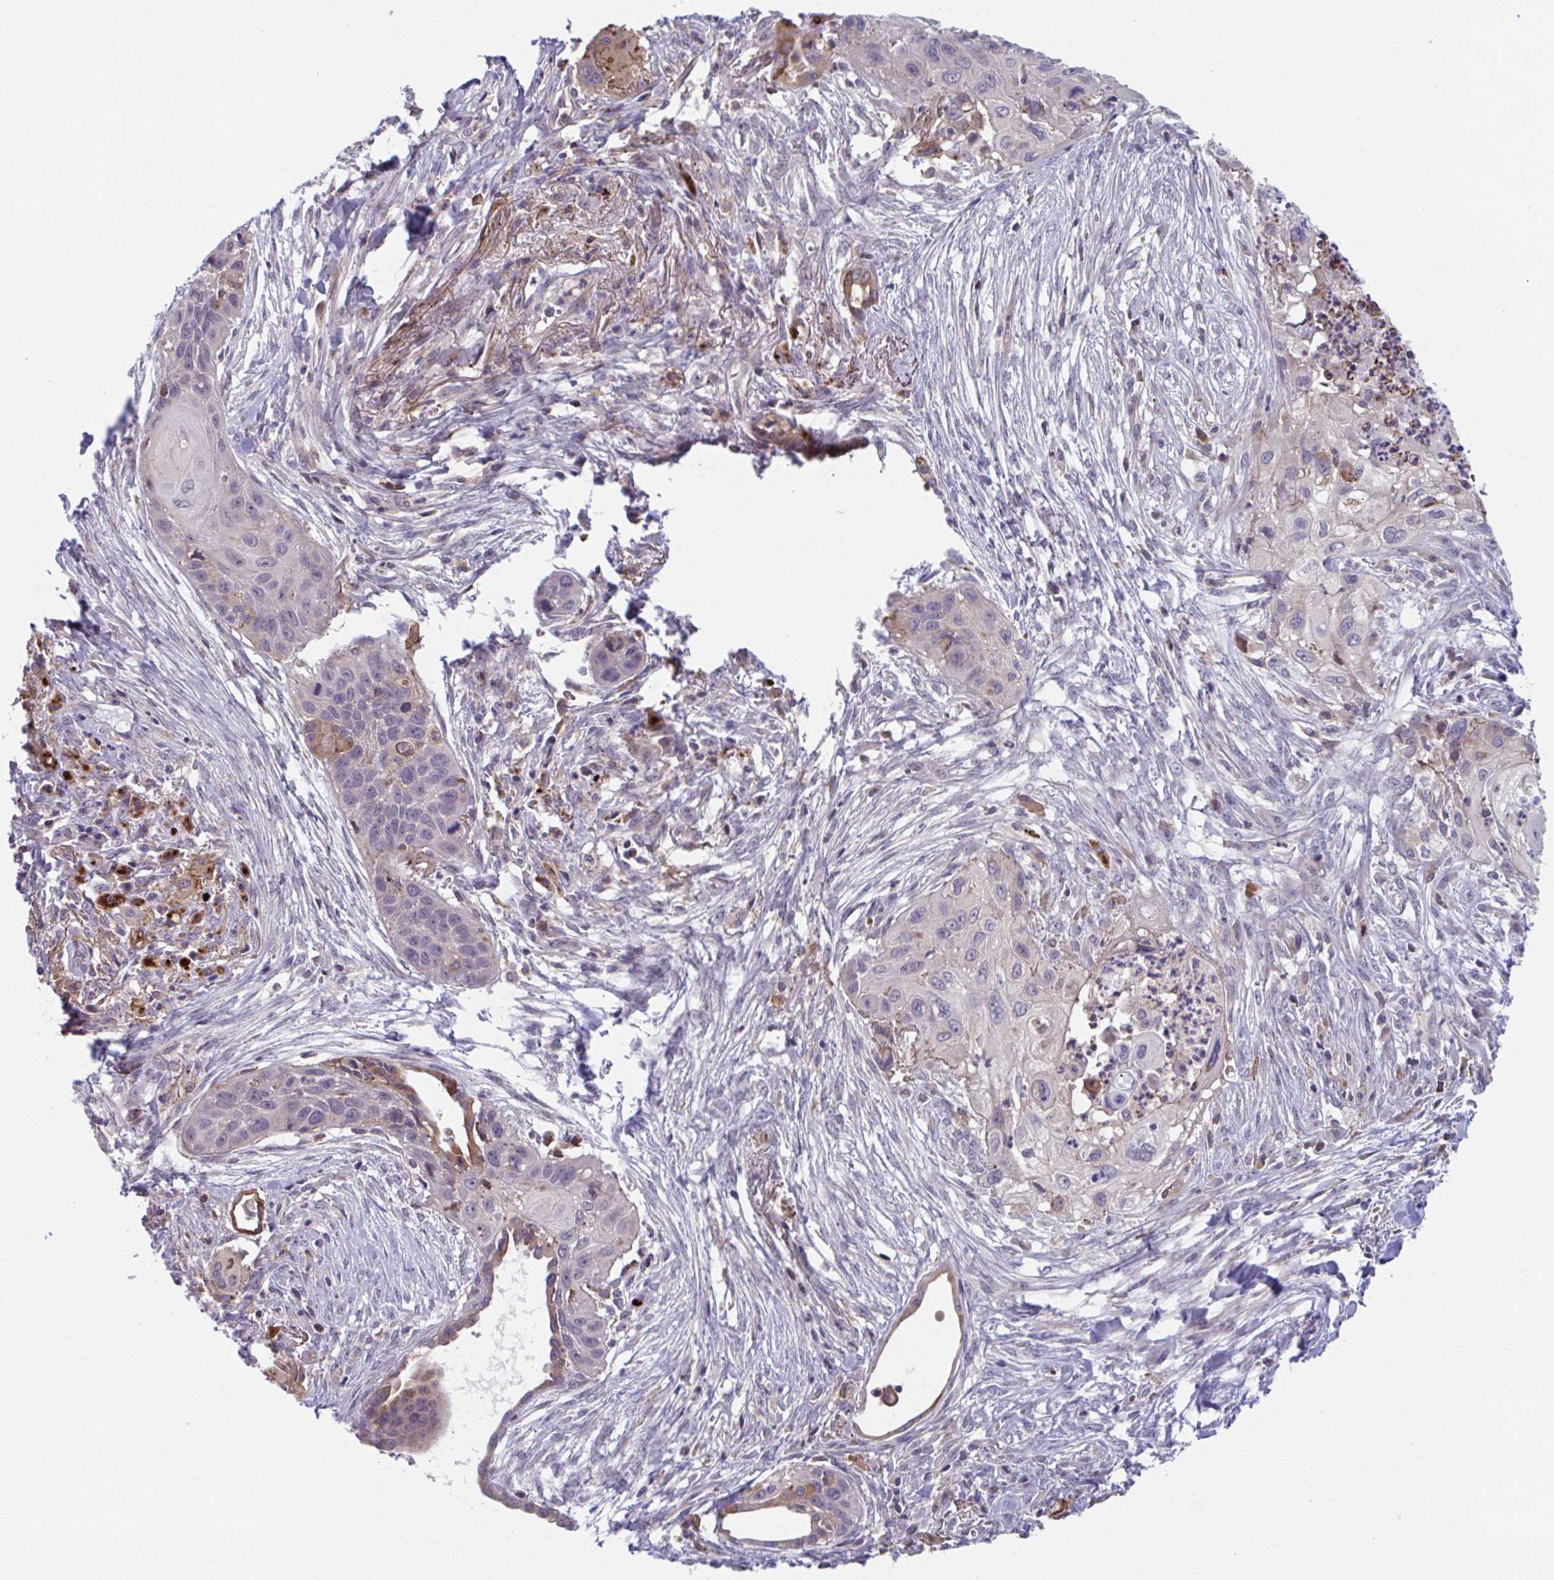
{"staining": {"intensity": "weak", "quantity": "<25%", "location": "cytoplasmic/membranous"}, "tissue": "lung cancer", "cell_type": "Tumor cells", "image_type": "cancer", "snomed": [{"axis": "morphology", "description": "Squamous cell carcinoma, NOS"}, {"axis": "topography", "description": "Lung"}], "caption": "The immunohistochemistry (IHC) histopathology image has no significant staining in tumor cells of lung cancer tissue. Nuclei are stained in blue.", "gene": "ADAT3", "patient": {"sex": "male", "age": 71}}